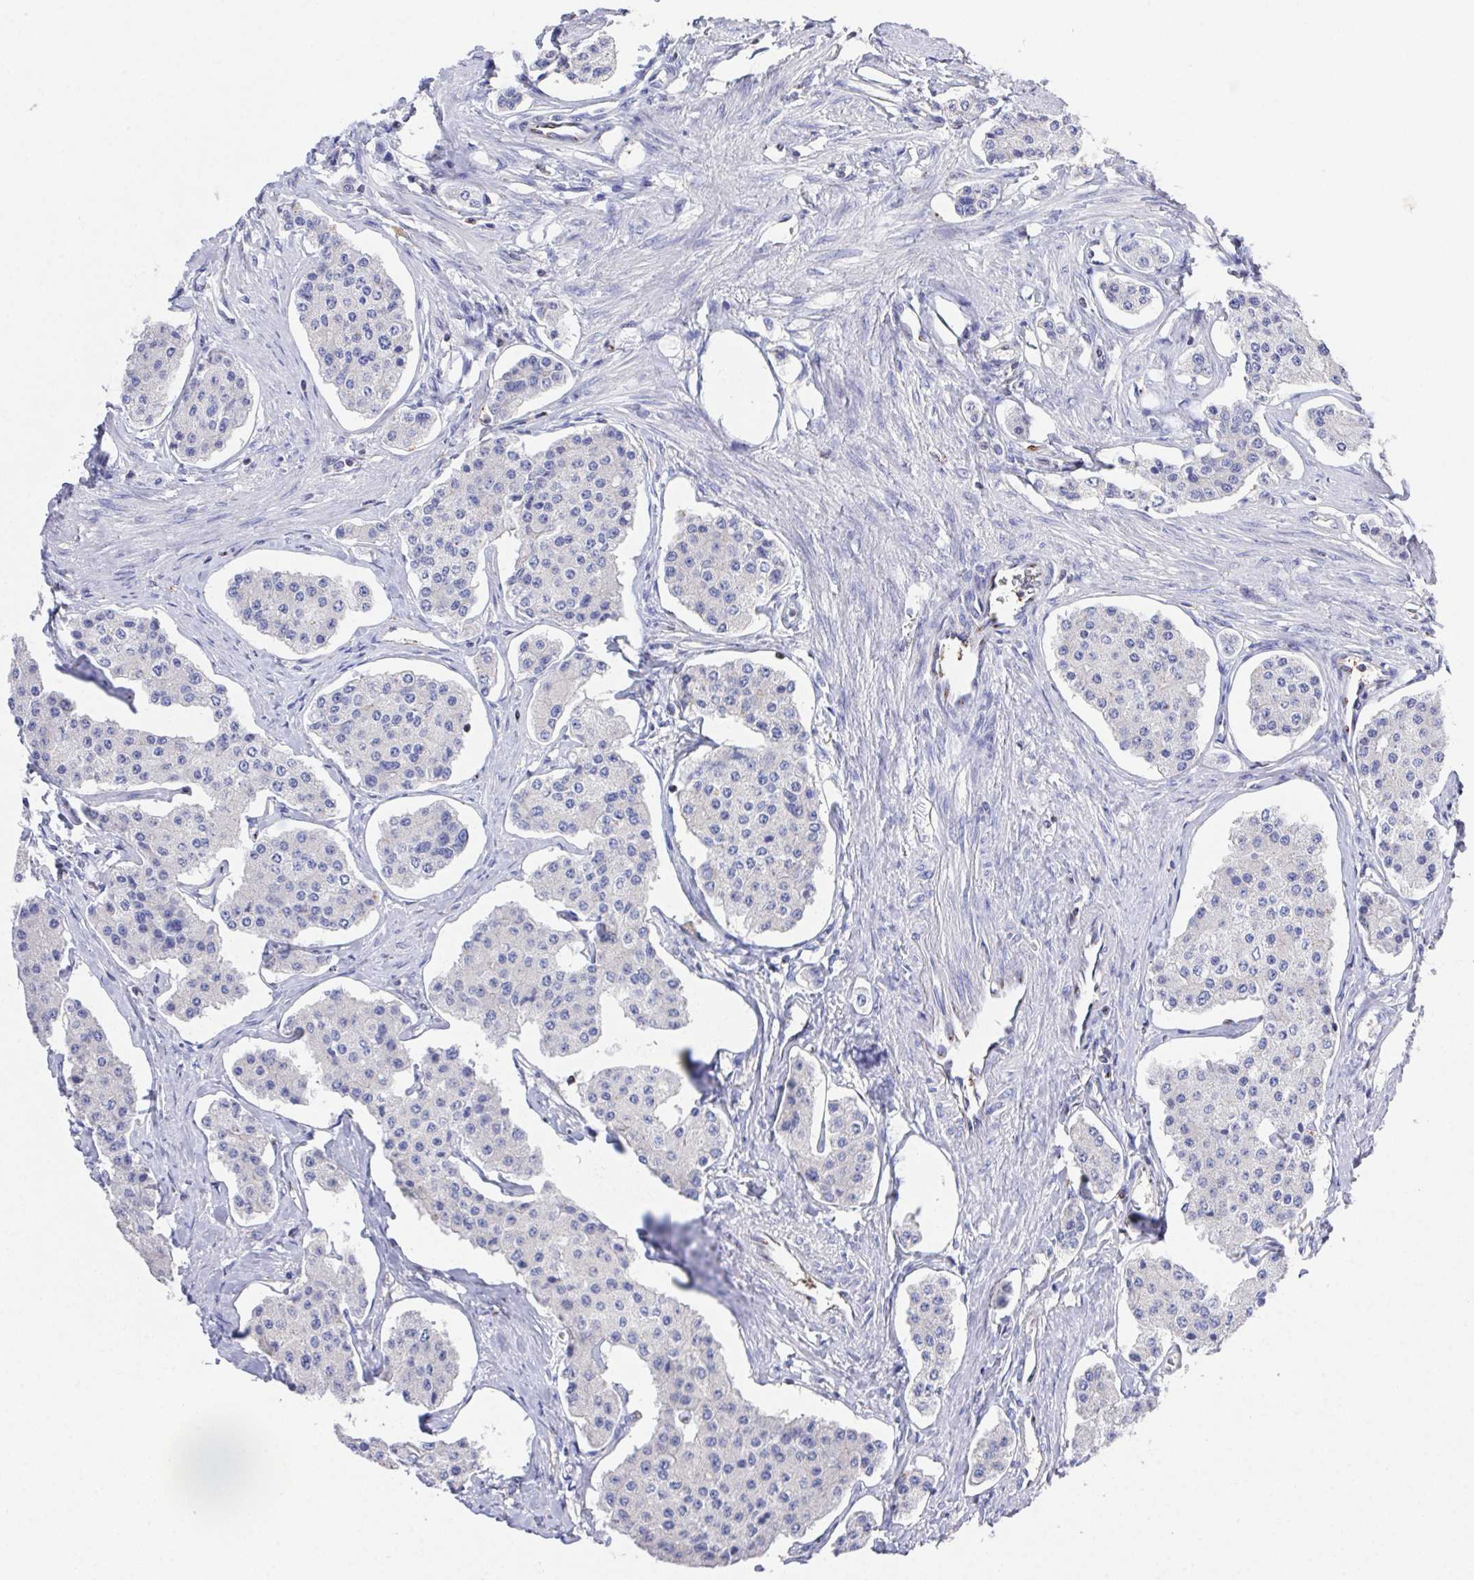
{"staining": {"intensity": "negative", "quantity": "none", "location": "none"}, "tissue": "carcinoid", "cell_type": "Tumor cells", "image_type": "cancer", "snomed": [{"axis": "morphology", "description": "Carcinoid, malignant, NOS"}, {"axis": "topography", "description": "Small intestine"}], "caption": "Tumor cells are negative for protein expression in human malignant carcinoid.", "gene": "PRG3", "patient": {"sex": "female", "age": 65}}